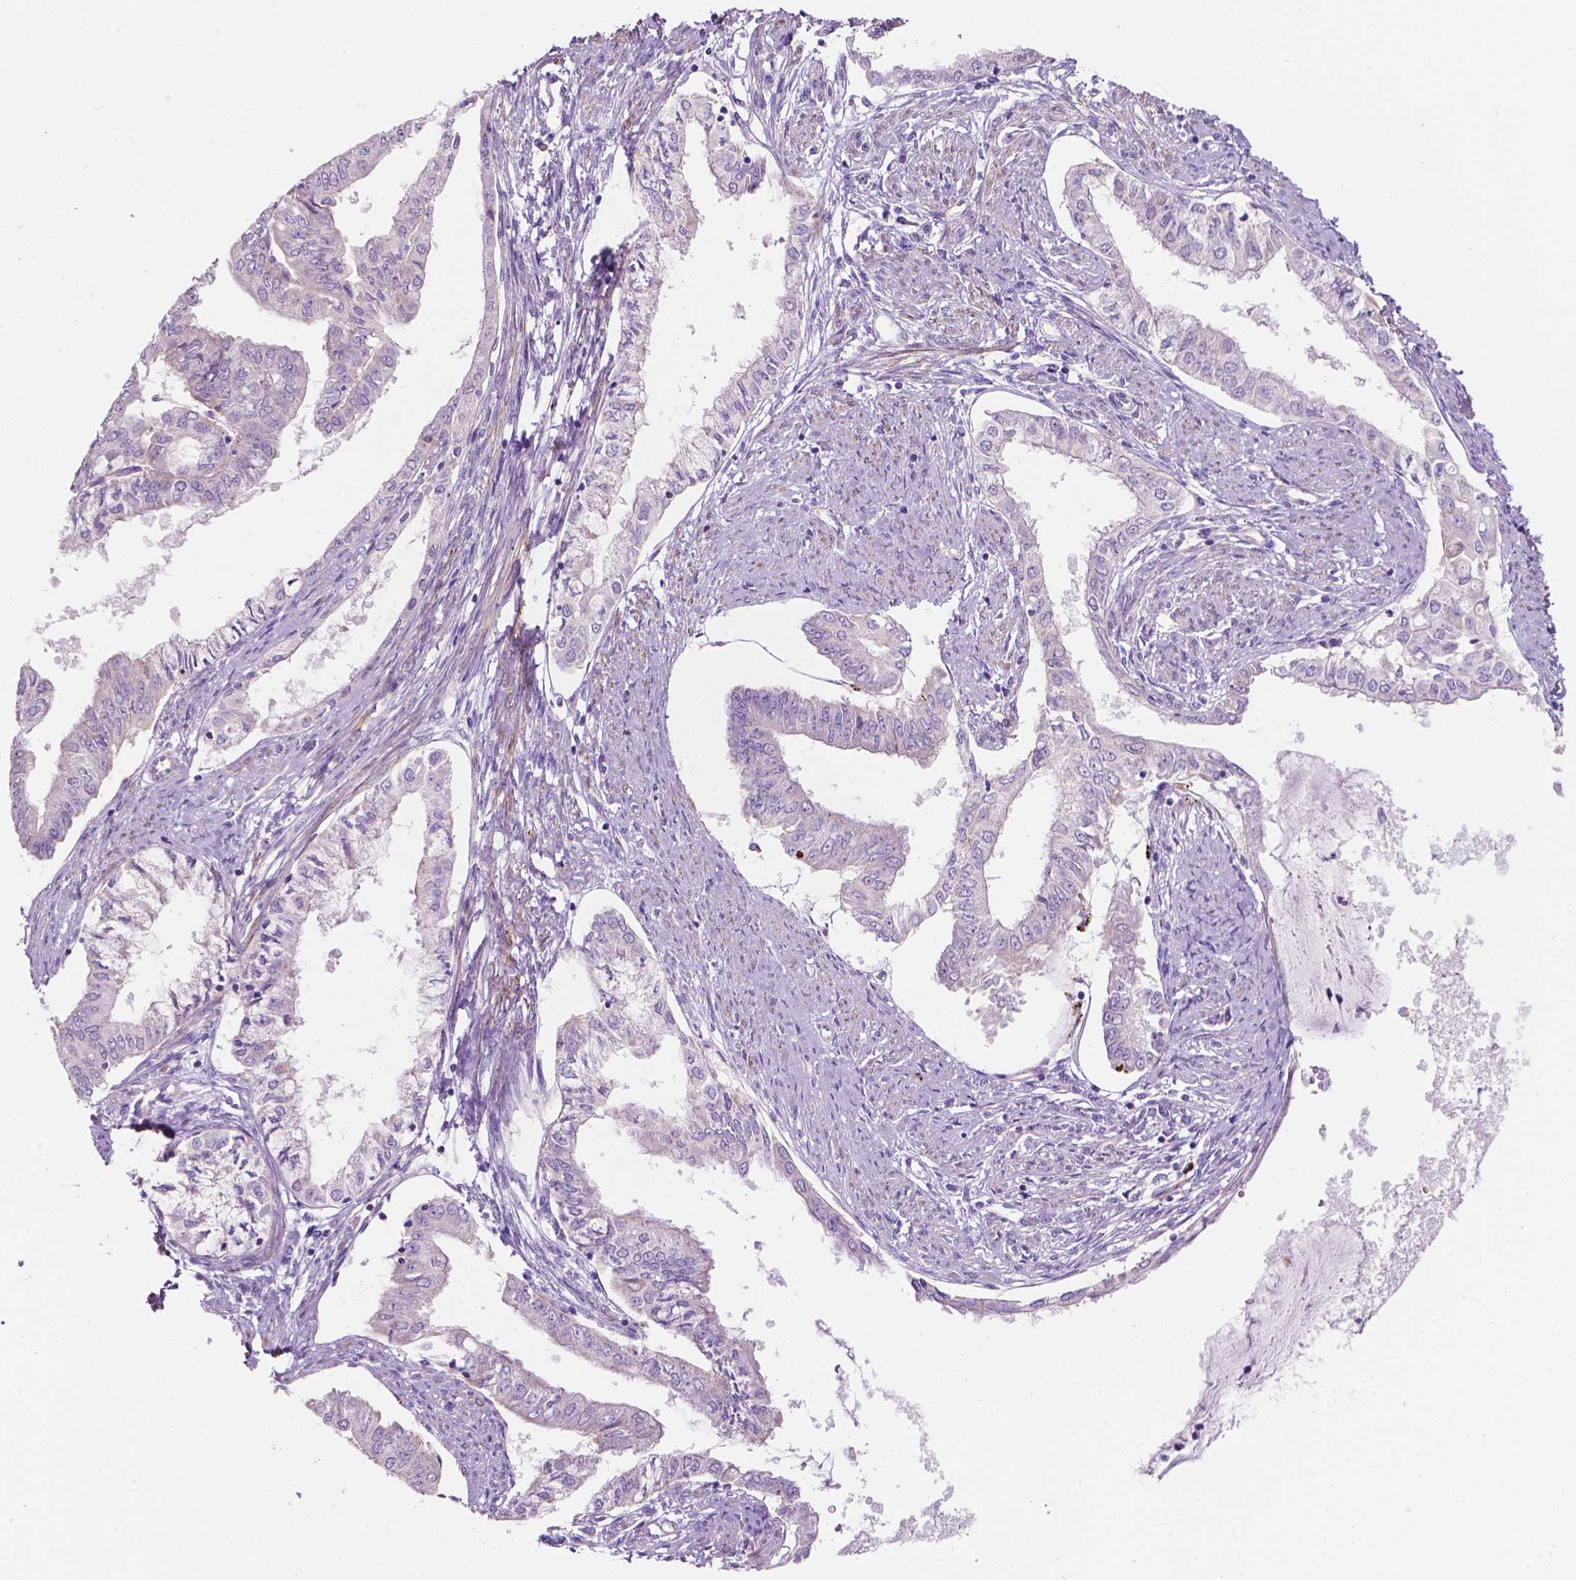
{"staining": {"intensity": "weak", "quantity": "<25%", "location": "cytoplasmic/membranous"}, "tissue": "endometrial cancer", "cell_type": "Tumor cells", "image_type": "cancer", "snomed": [{"axis": "morphology", "description": "Adenocarcinoma, NOS"}, {"axis": "topography", "description": "Endometrium"}], "caption": "High magnification brightfield microscopy of endometrial cancer stained with DAB (brown) and counterstained with hematoxylin (blue): tumor cells show no significant staining.", "gene": "NOS1AP", "patient": {"sex": "female", "age": 76}}